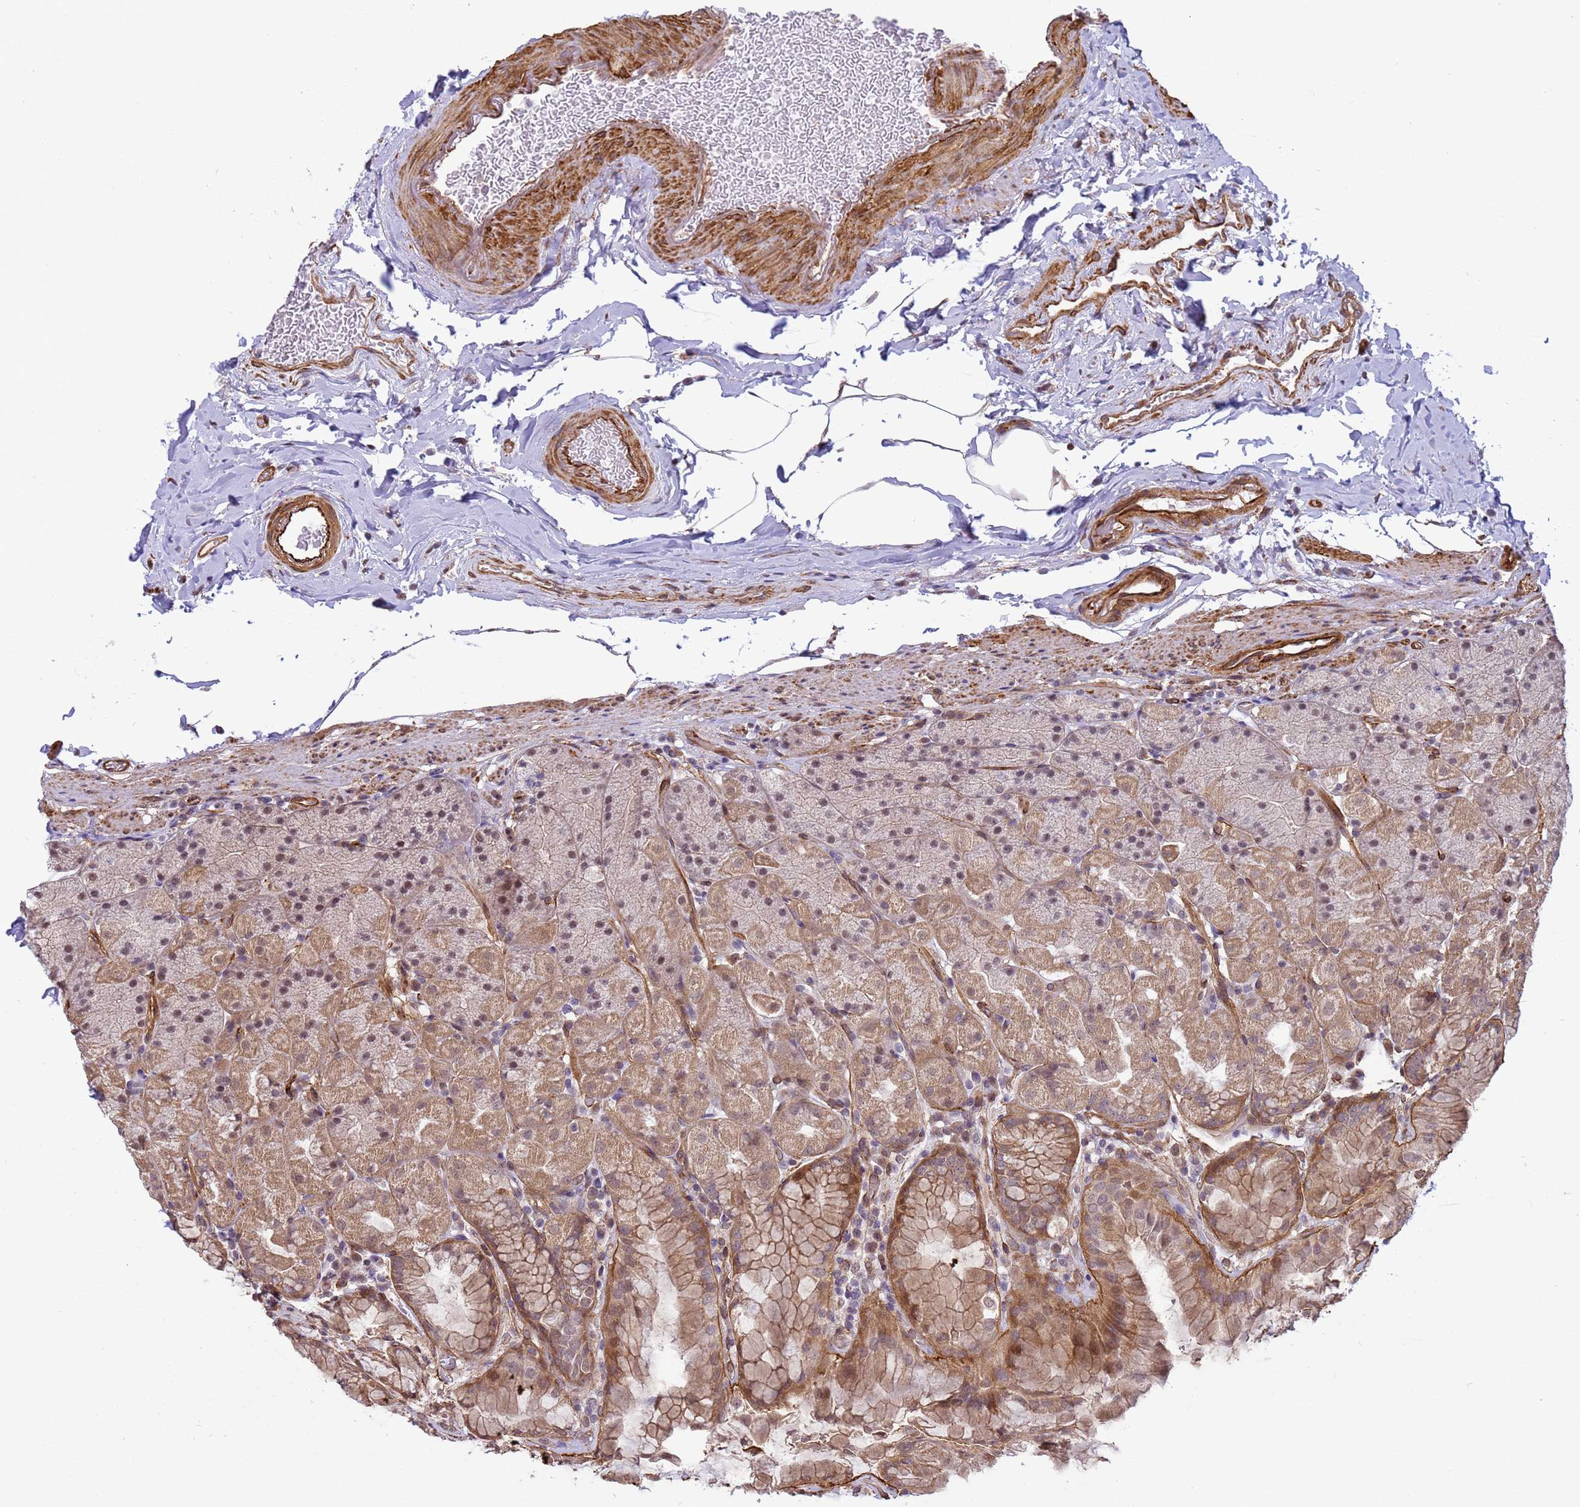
{"staining": {"intensity": "moderate", "quantity": ">75%", "location": "cytoplasmic/membranous"}, "tissue": "stomach", "cell_type": "Glandular cells", "image_type": "normal", "snomed": [{"axis": "morphology", "description": "Normal tissue, NOS"}, {"axis": "topography", "description": "Stomach, upper"}, {"axis": "topography", "description": "Stomach, lower"}], "caption": "A medium amount of moderate cytoplasmic/membranous staining is present in about >75% of glandular cells in unremarkable stomach.", "gene": "ITGB4", "patient": {"sex": "male", "age": 67}}